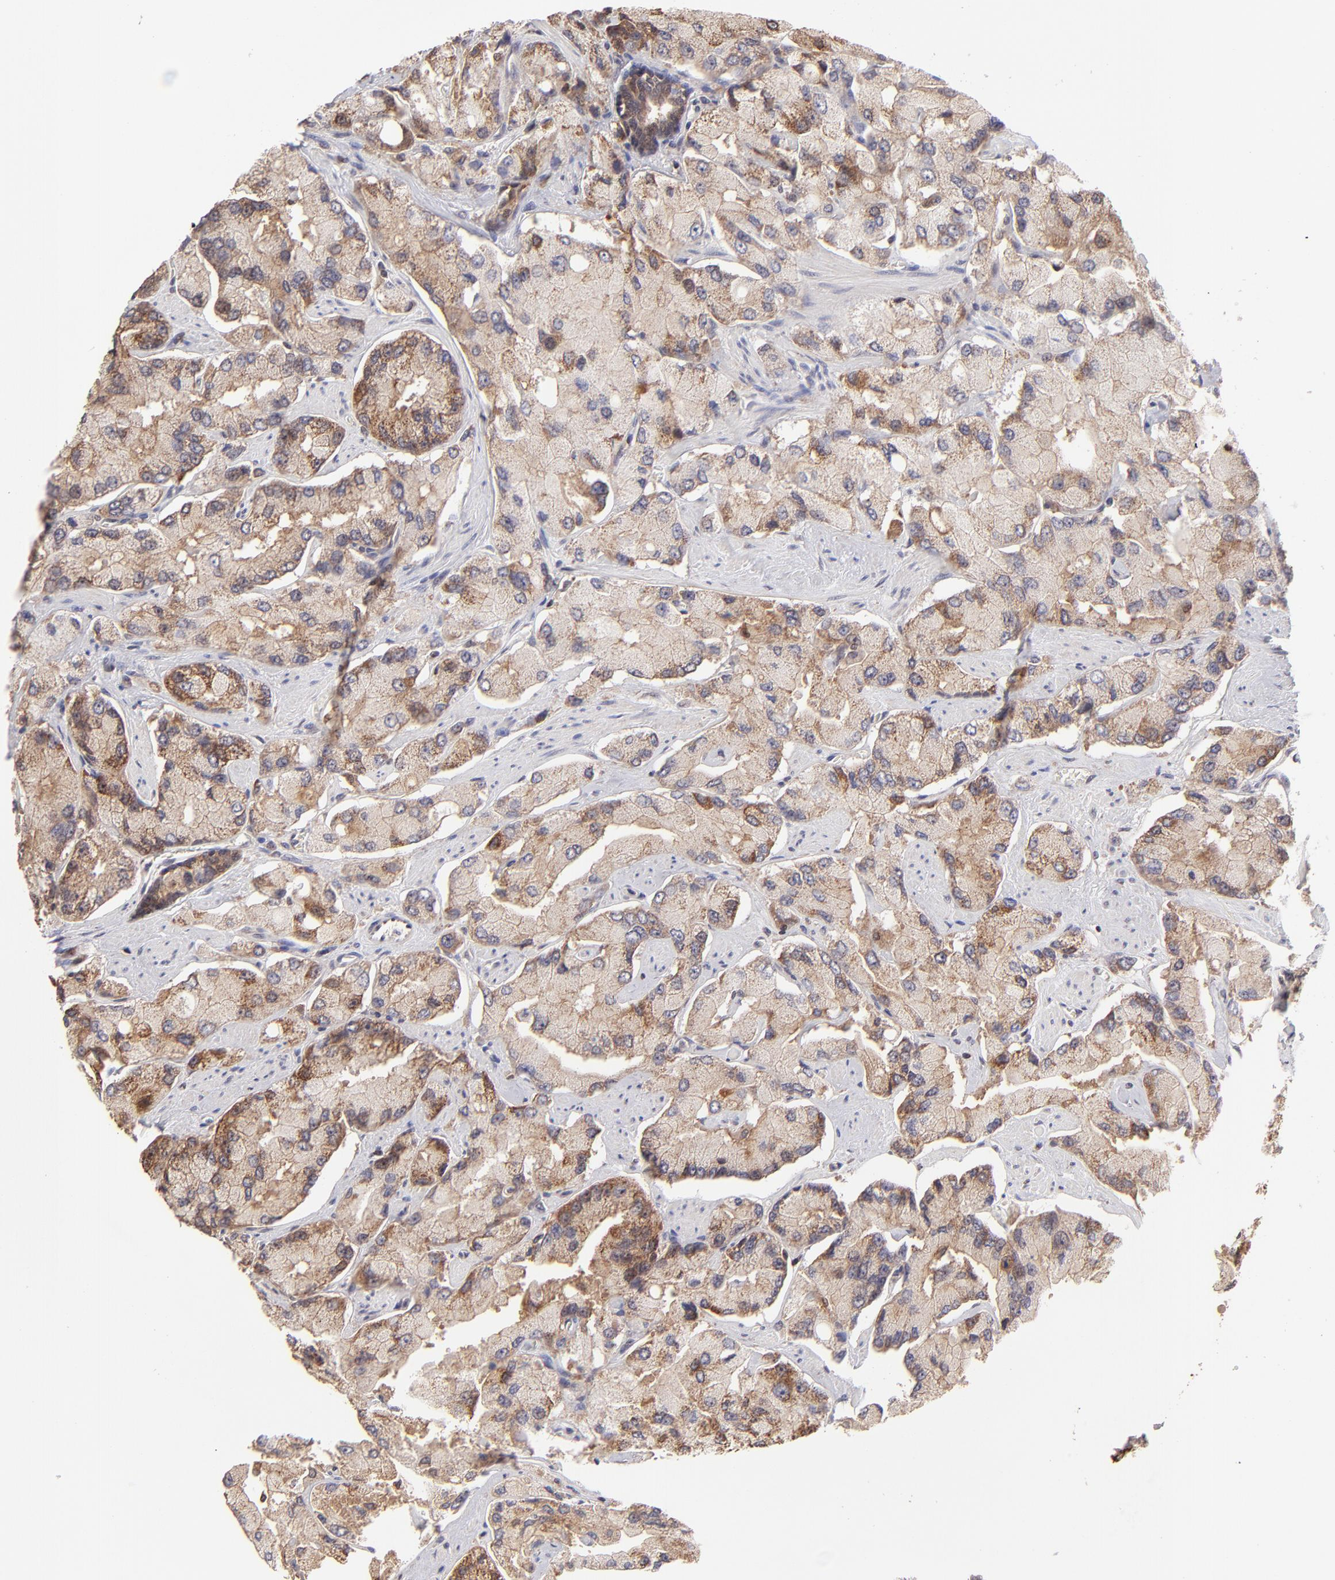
{"staining": {"intensity": "moderate", "quantity": ">75%", "location": "cytoplasmic/membranous"}, "tissue": "prostate cancer", "cell_type": "Tumor cells", "image_type": "cancer", "snomed": [{"axis": "morphology", "description": "Adenocarcinoma, High grade"}, {"axis": "topography", "description": "Prostate"}], "caption": "Protein expression by immunohistochemistry demonstrates moderate cytoplasmic/membranous staining in about >75% of tumor cells in adenocarcinoma (high-grade) (prostate). (Stains: DAB in brown, nuclei in blue, Microscopy: brightfield microscopy at high magnification).", "gene": "SLC15A1", "patient": {"sex": "male", "age": 58}}